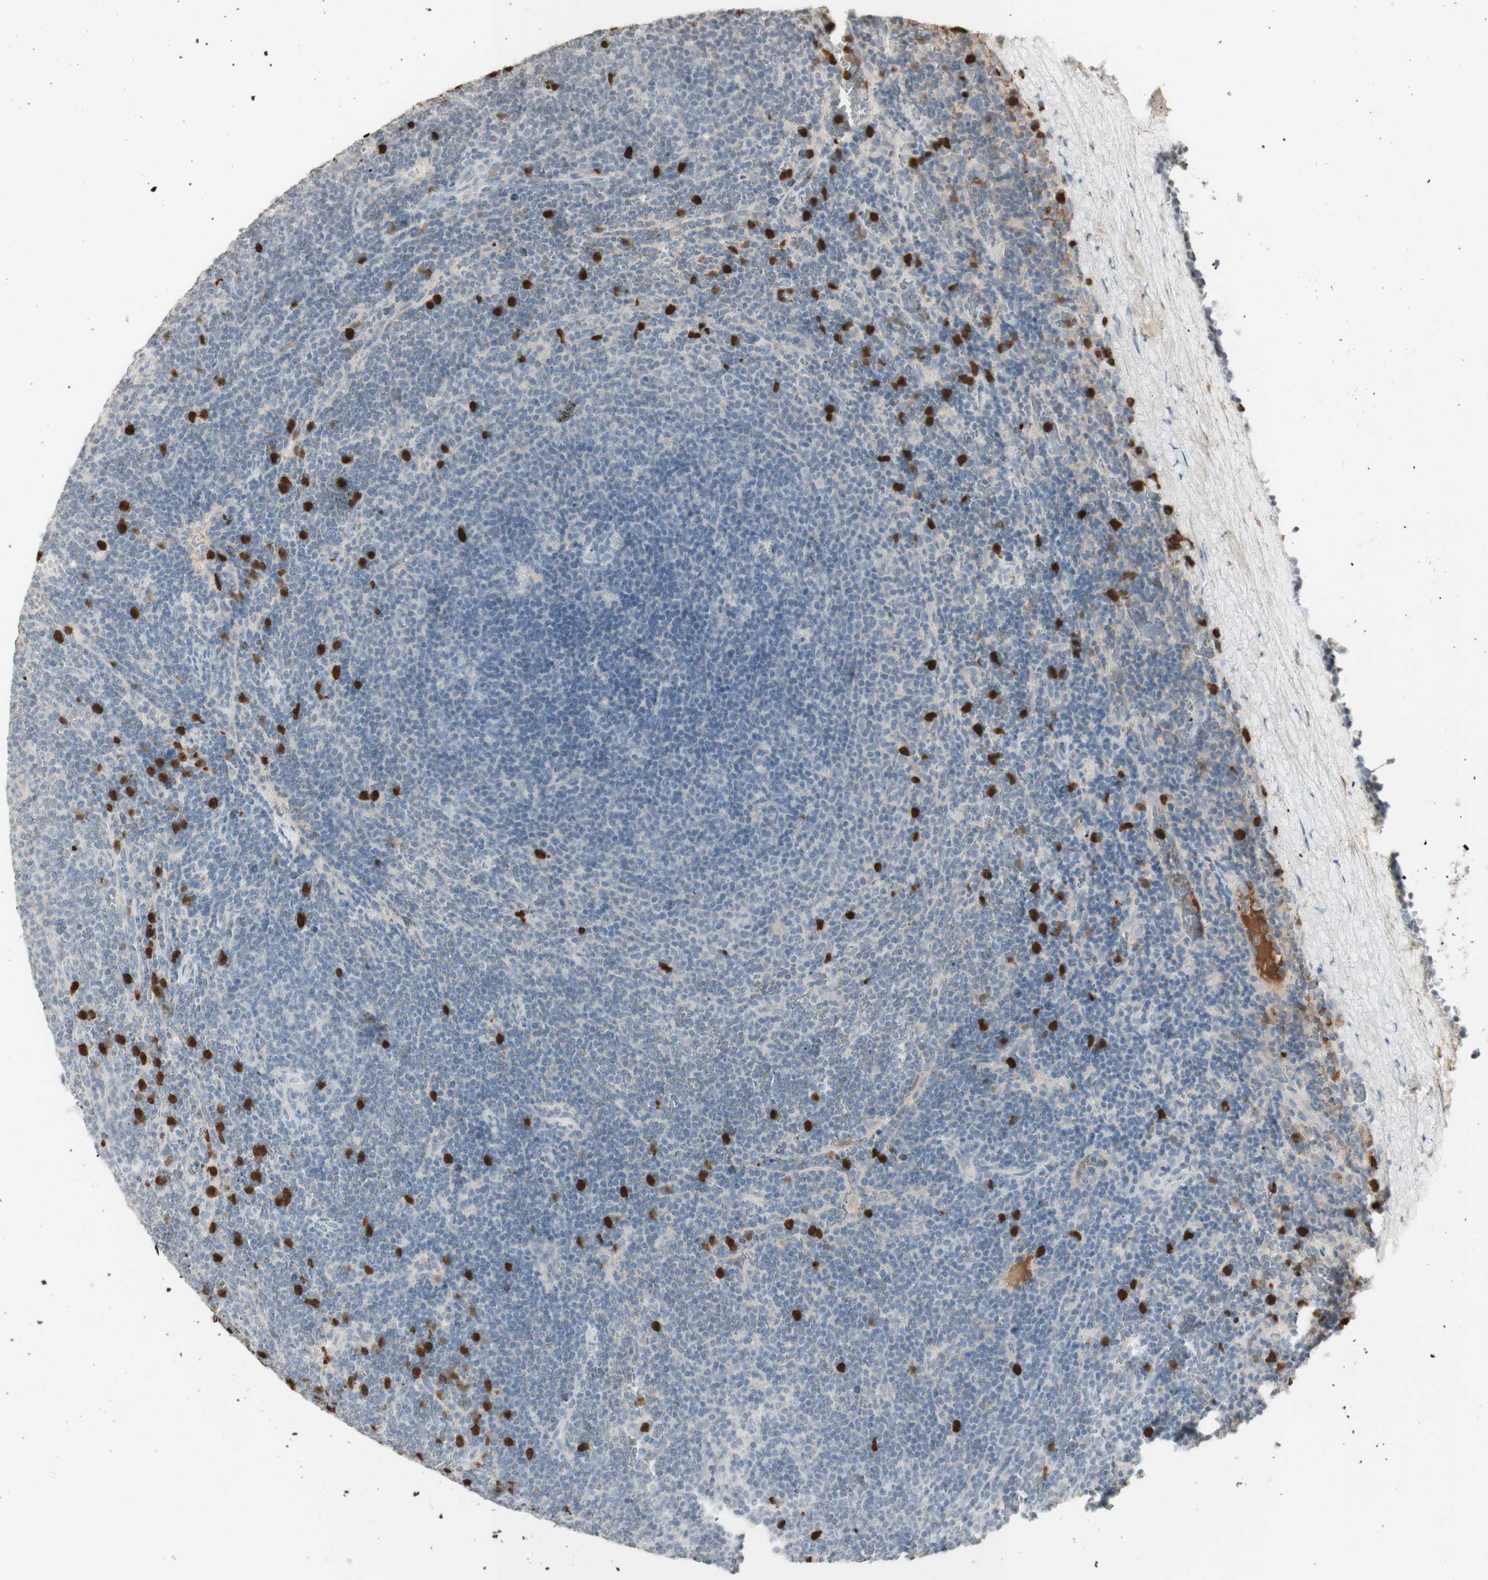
{"staining": {"intensity": "negative", "quantity": "none", "location": "none"}, "tissue": "lymphoma", "cell_type": "Tumor cells", "image_type": "cancer", "snomed": [{"axis": "morphology", "description": "Malignant lymphoma, non-Hodgkin's type, Low grade"}, {"axis": "topography", "description": "Spleen"}], "caption": "Tumor cells are negative for brown protein staining in lymphoma.", "gene": "NID1", "patient": {"sex": "female", "age": 50}}